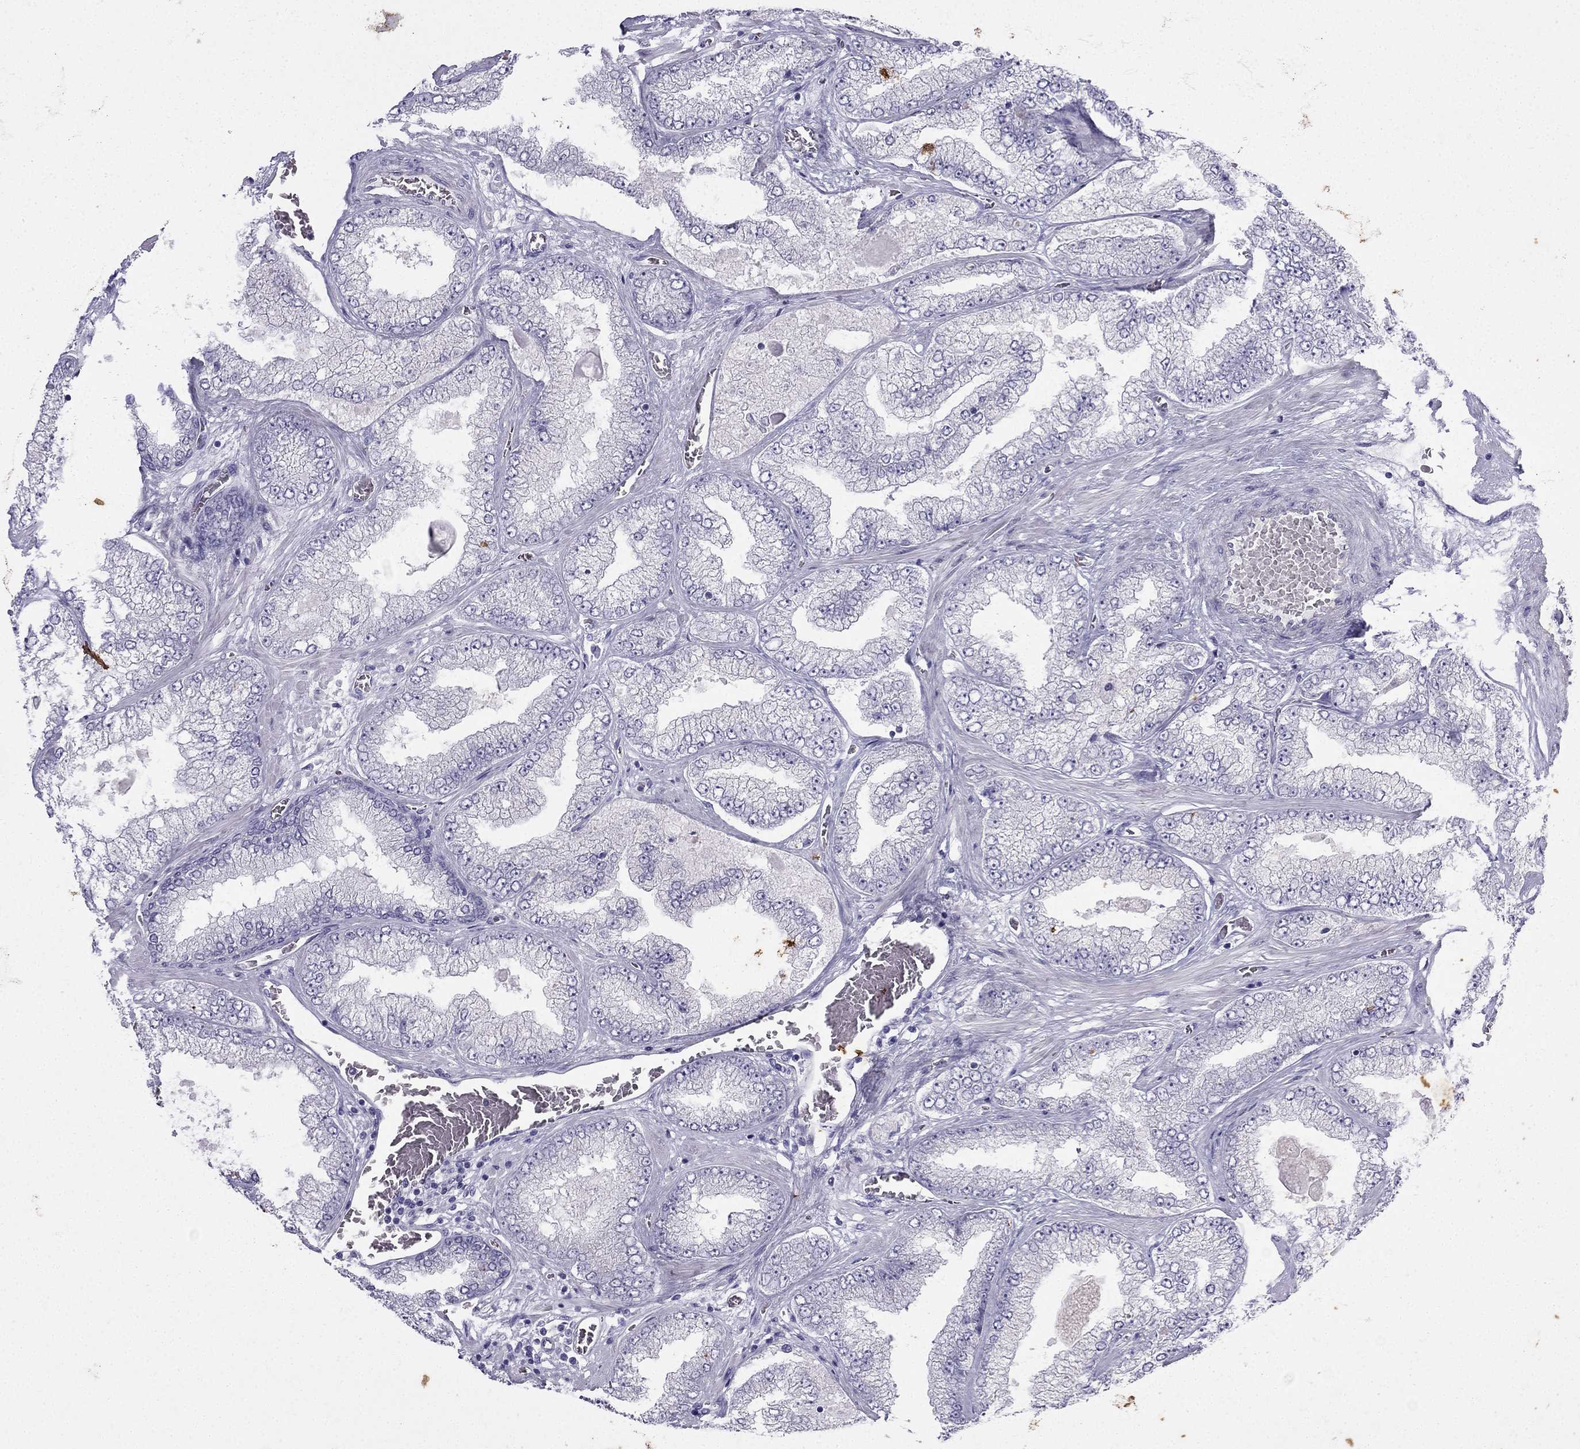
{"staining": {"intensity": "negative", "quantity": "none", "location": "none"}, "tissue": "prostate cancer", "cell_type": "Tumor cells", "image_type": "cancer", "snomed": [{"axis": "morphology", "description": "Adenocarcinoma, Low grade"}, {"axis": "topography", "description": "Prostate"}], "caption": "A photomicrograph of prostate low-grade adenocarcinoma stained for a protein exhibits no brown staining in tumor cells.", "gene": "GJA8", "patient": {"sex": "male", "age": 57}}